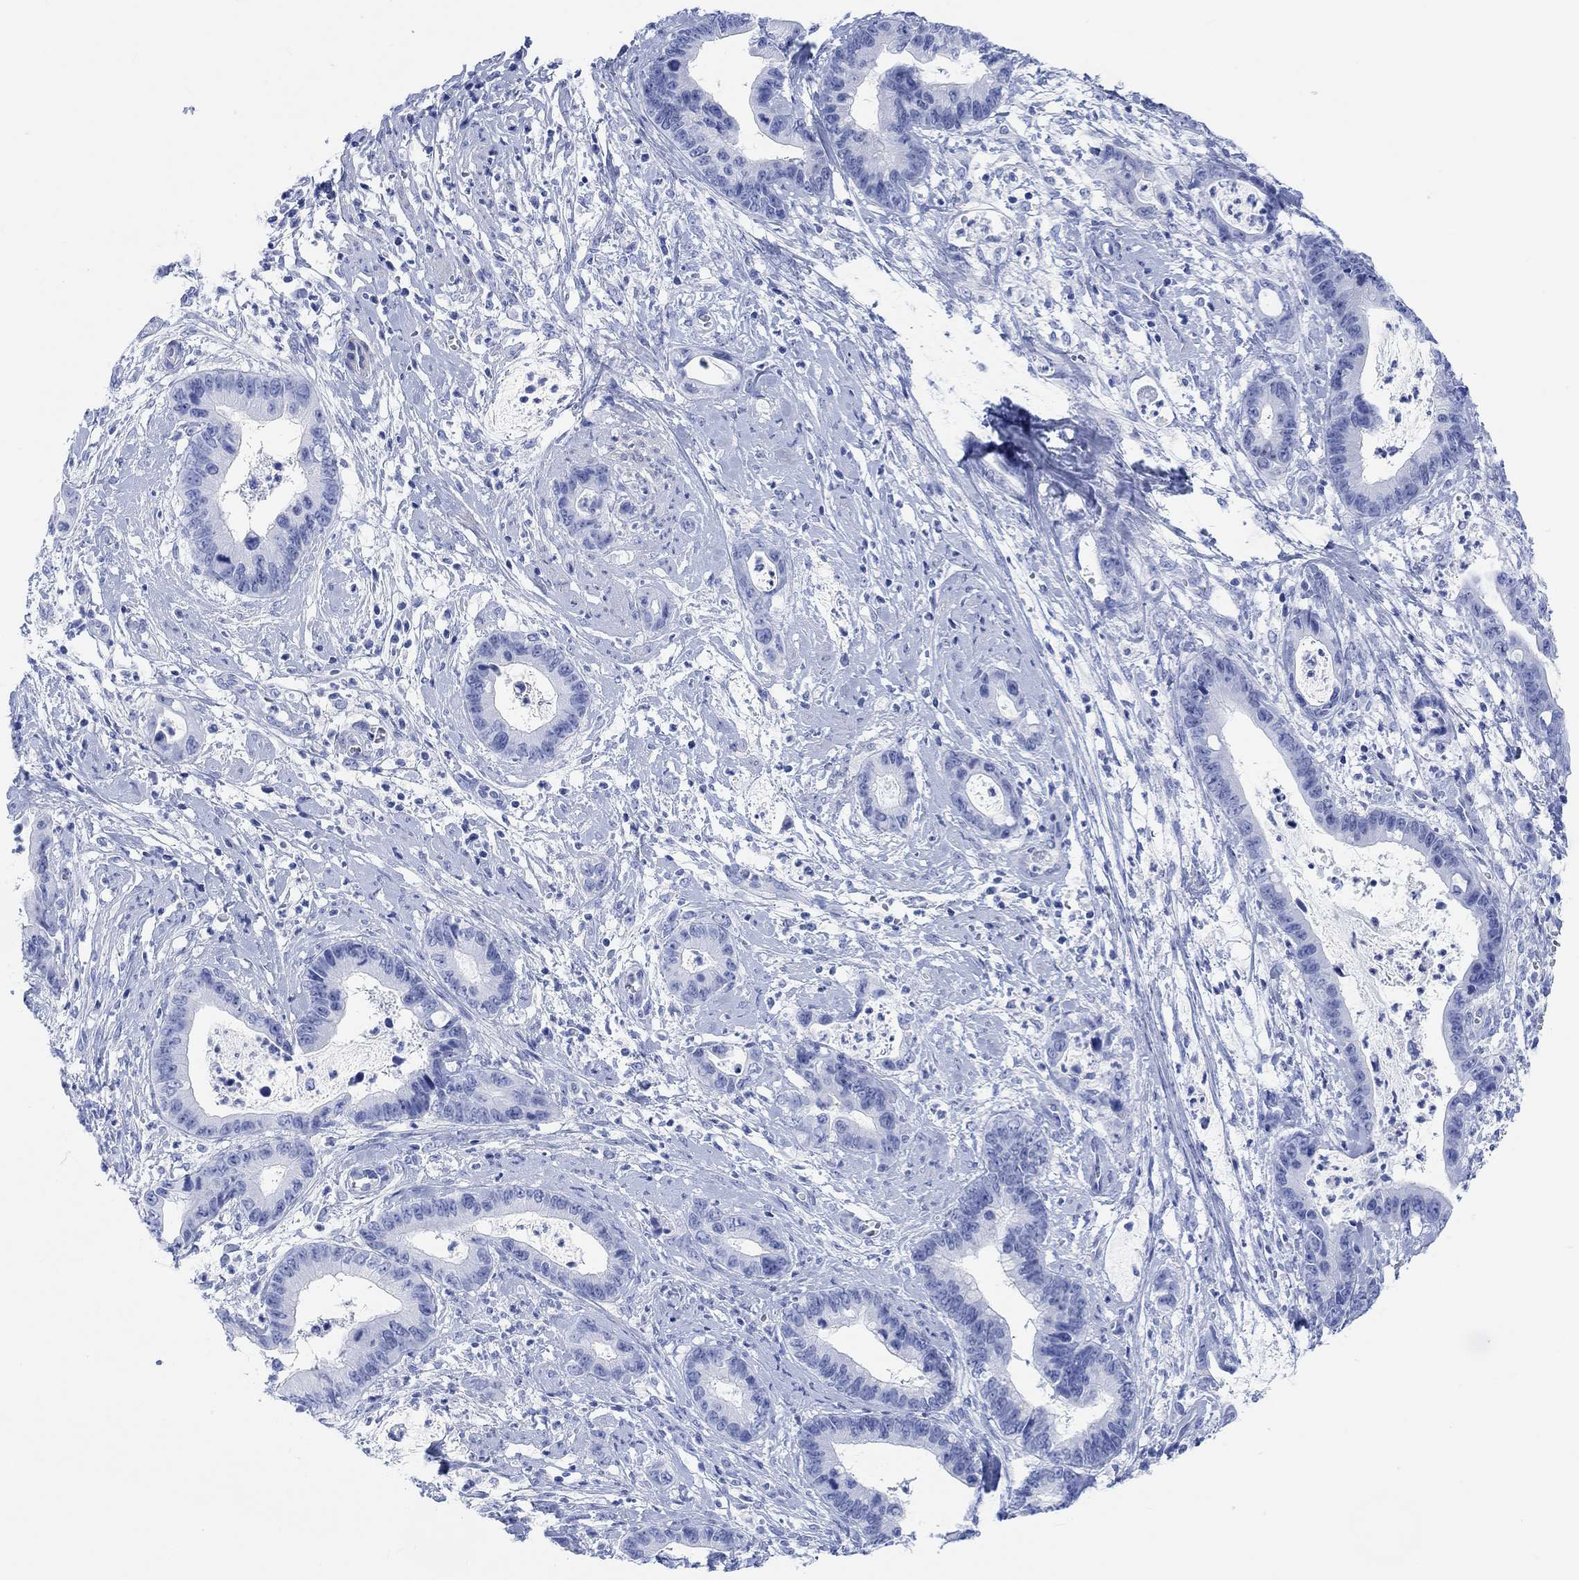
{"staining": {"intensity": "negative", "quantity": "none", "location": "none"}, "tissue": "cervical cancer", "cell_type": "Tumor cells", "image_type": "cancer", "snomed": [{"axis": "morphology", "description": "Adenocarcinoma, NOS"}, {"axis": "topography", "description": "Cervix"}], "caption": "This is an IHC micrograph of cervical cancer (adenocarcinoma). There is no staining in tumor cells.", "gene": "ANKRD33", "patient": {"sex": "female", "age": 44}}